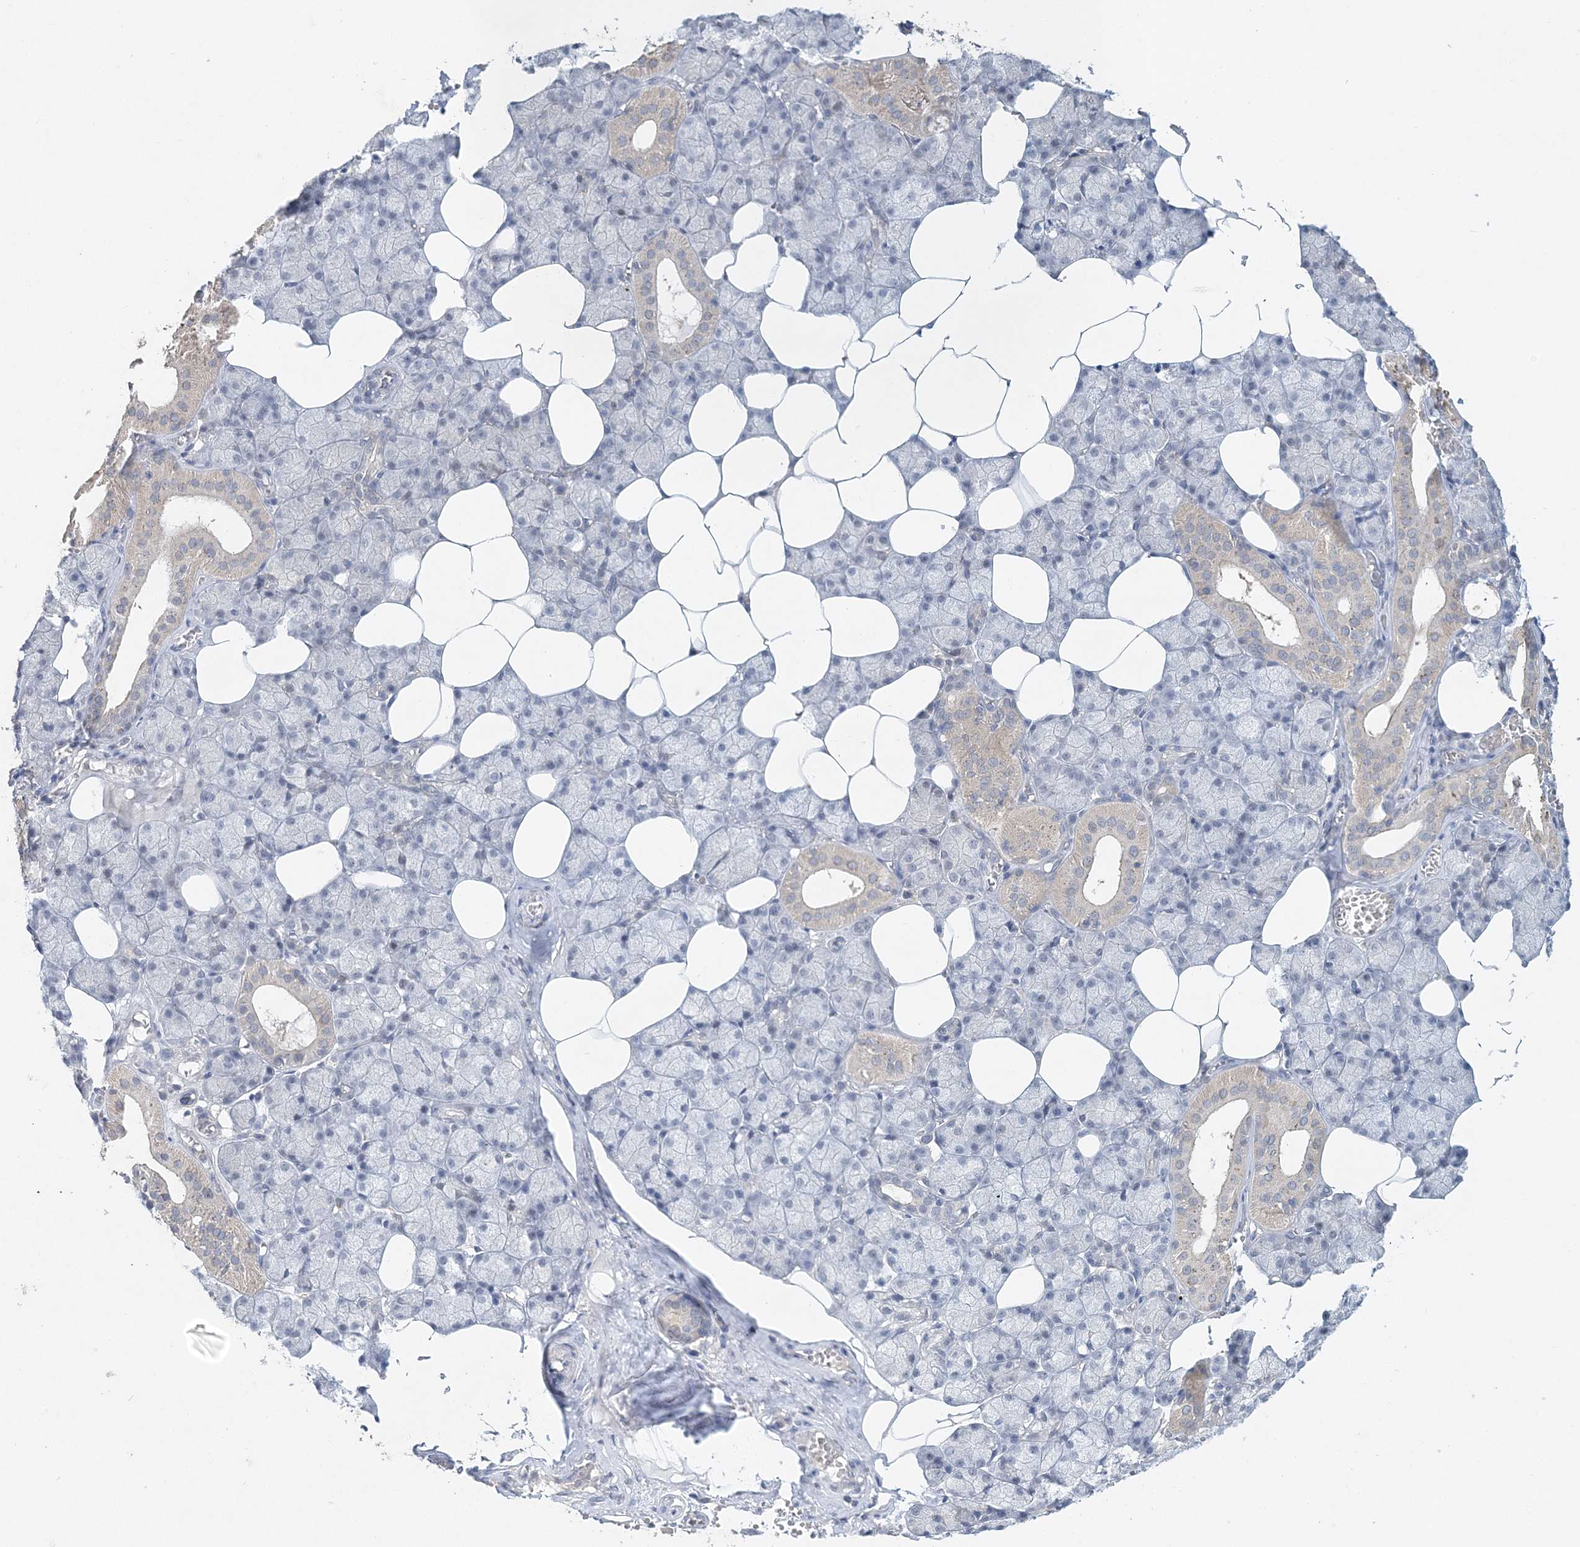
{"staining": {"intensity": "negative", "quantity": "none", "location": "none"}, "tissue": "salivary gland", "cell_type": "Glandular cells", "image_type": "normal", "snomed": [{"axis": "morphology", "description": "Normal tissue, NOS"}, {"axis": "topography", "description": "Salivary gland"}], "caption": "A high-resolution histopathology image shows immunohistochemistry staining of benign salivary gland, which demonstrates no significant expression in glandular cells. (Immunohistochemistry, brightfield microscopy, high magnification).", "gene": "MAT2B", "patient": {"sex": "male", "age": 62}}